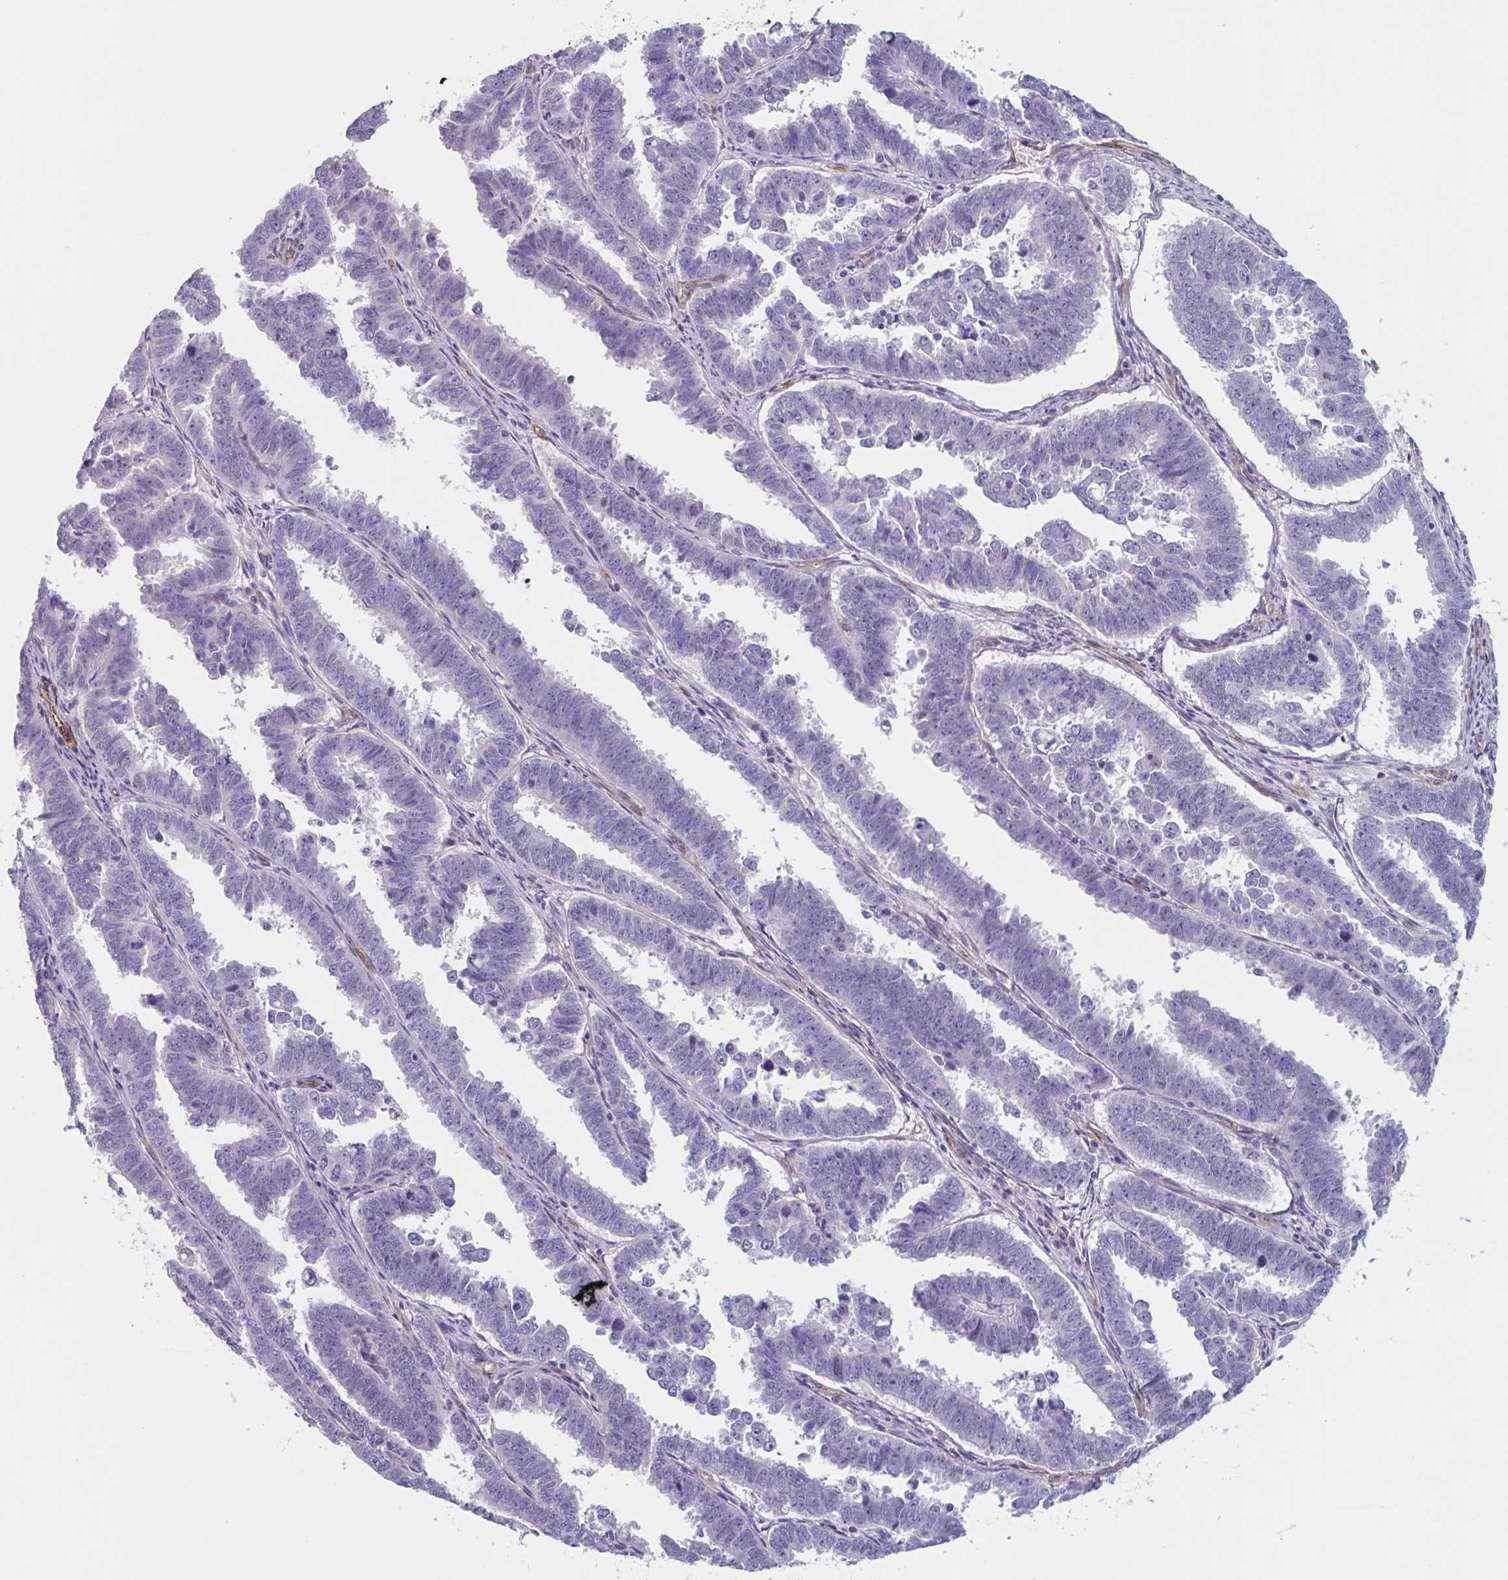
{"staining": {"intensity": "negative", "quantity": "none", "location": "none"}, "tissue": "endometrial cancer", "cell_type": "Tumor cells", "image_type": "cancer", "snomed": [{"axis": "morphology", "description": "Adenocarcinoma, NOS"}, {"axis": "topography", "description": "Endometrium"}], "caption": "The micrograph displays no staining of tumor cells in endometrial cancer (adenocarcinoma).", "gene": "CITED4", "patient": {"sex": "female", "age": 75}}